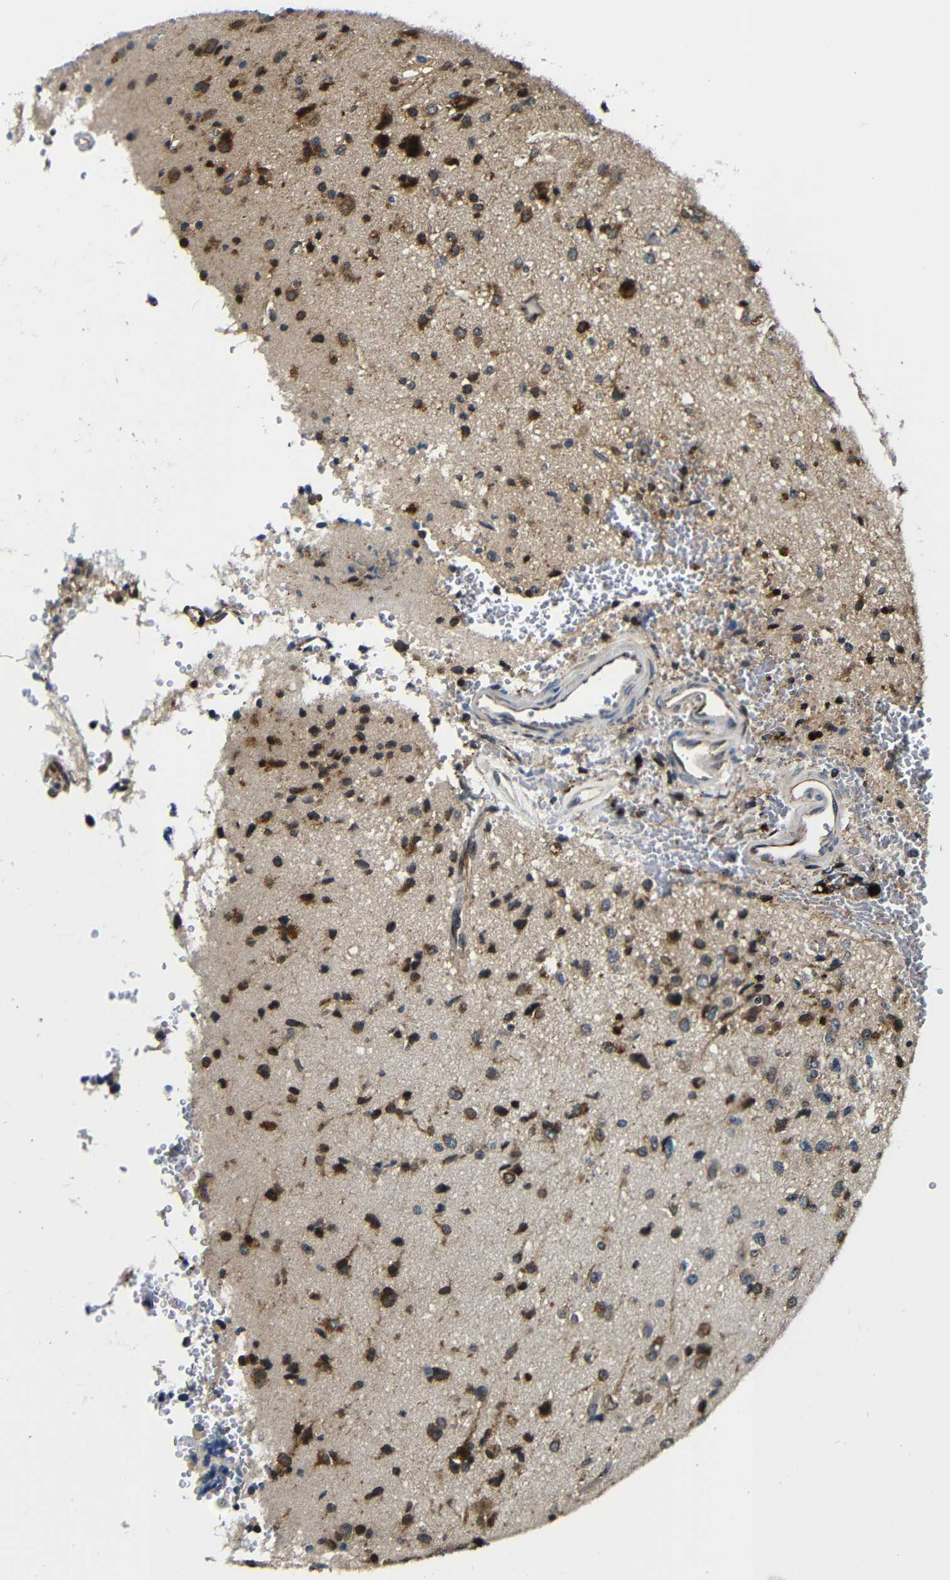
{"staining": {"intensity": "moderate", "quantity": ">75%", "location": "cytoplasmic/membranous"}, "tissue": "glioma", "cell_type": "Tumor cells", "image_type": "cancer", "snomed": [{"axis": "morphology", "description": "Glioma, malignant, High grade"}, {"axis": "topography", "description": "pancreas cauda"}], "caption": "A histopathology image showing moderate cytoplasmic/membranous staining in approximately >75% of tumor cells in malignant glioma (high-grade), as visualized by brown immunohistochemical staining.", "gene": "ABCE1", "patient": {"sex": "male", "age": 60}}